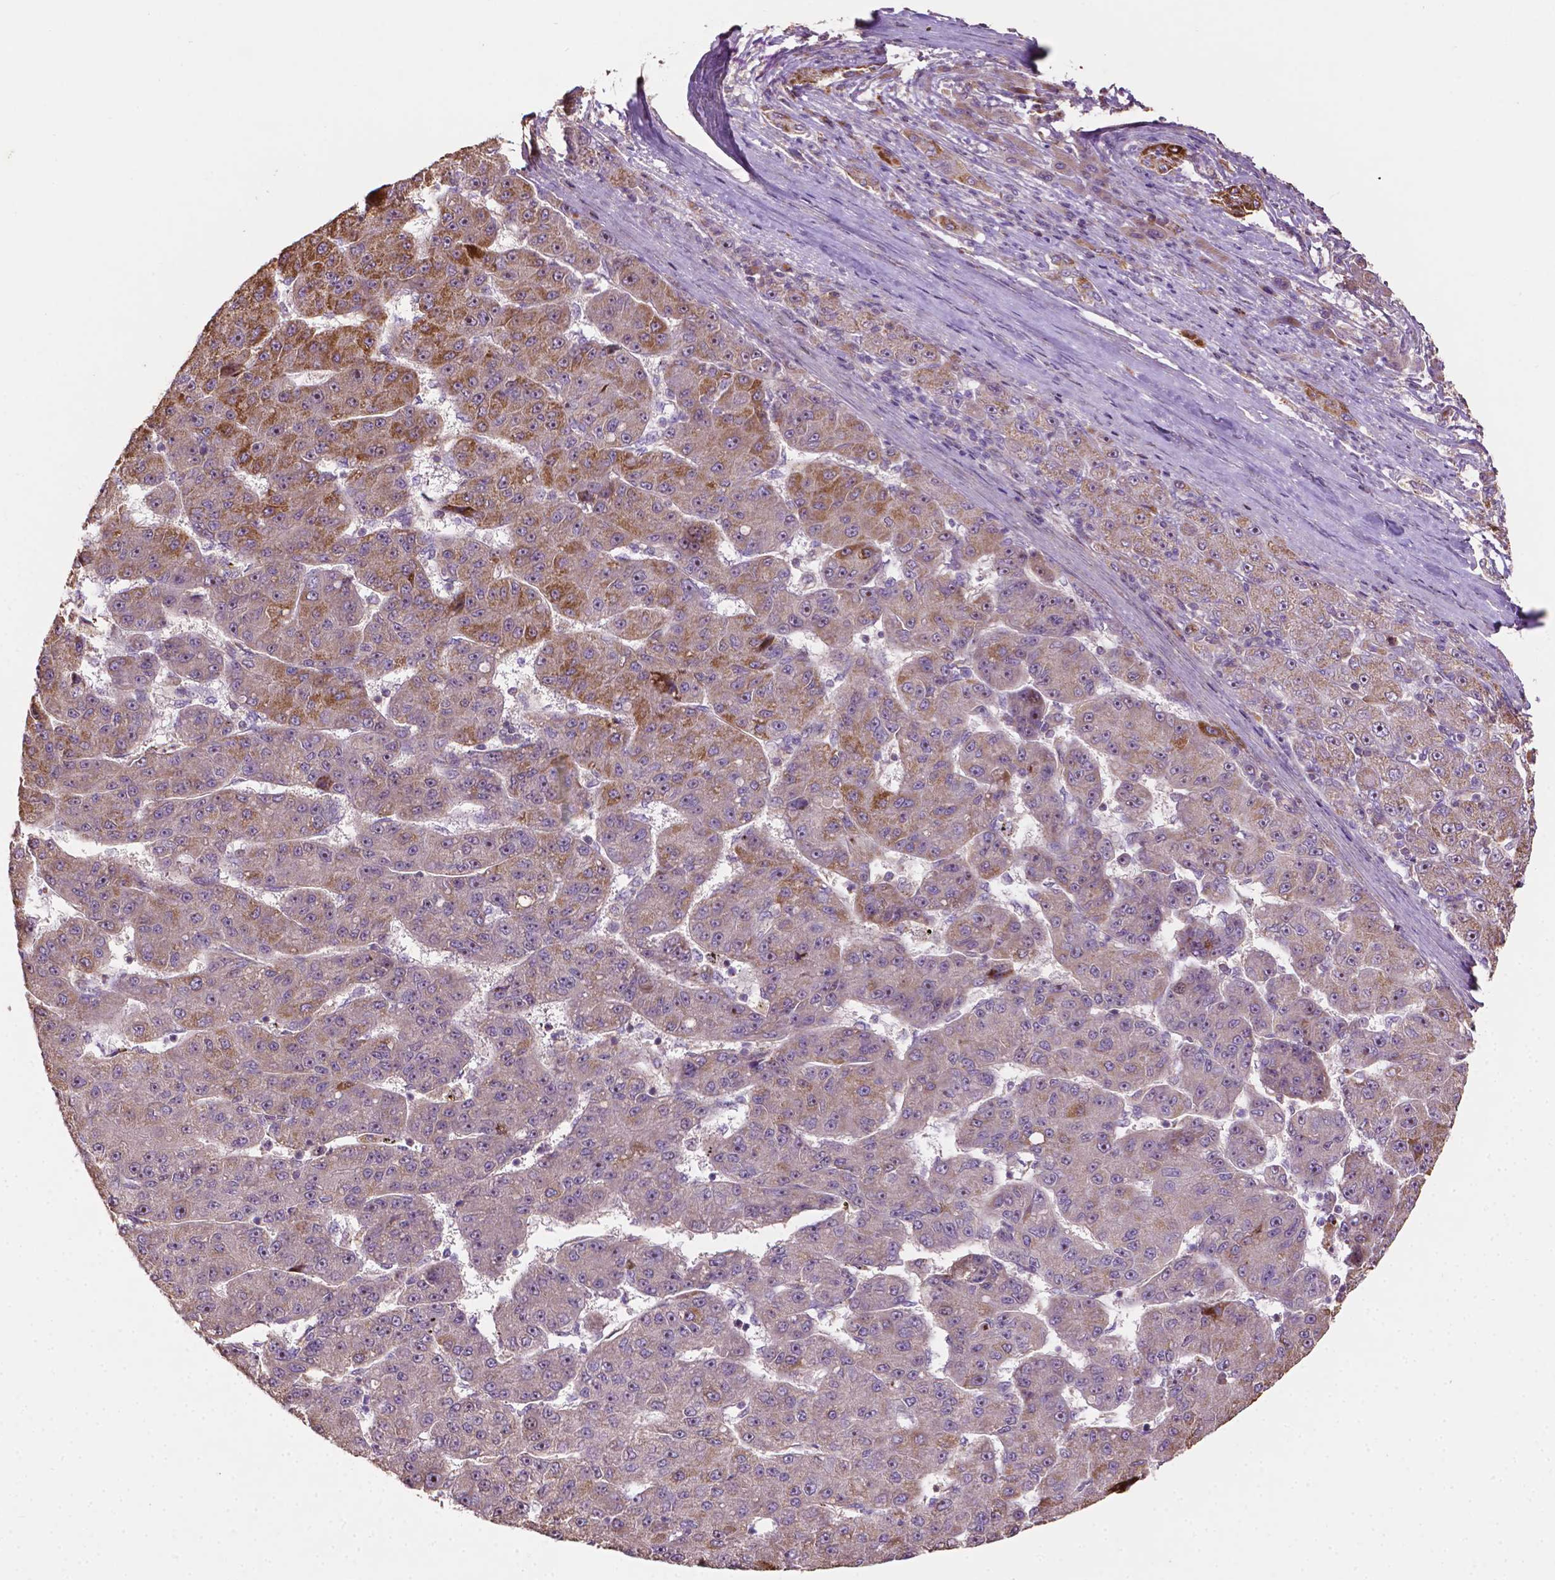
{"staining": {"intensity": "moderate", "quantity": "<25%", "location": "cytoplasmic/membranous"}, "tissue": "liver cancer", "cell_type": "Tumor cells", "image_type": "cancer", "snomed": [{"axis": "morphology", "description": "Carcinoma, Hepatocellular, NOS"}, {"axis": "topography", "description": "Liver"}], "caption": "Human liver cancer stained with a brown dye exhibits moderate cytoplasmic/membranous positive staining in about <25% of tumor cells.", "gene": "LRR1", "patient": {"sex": "male", "age": 67}}